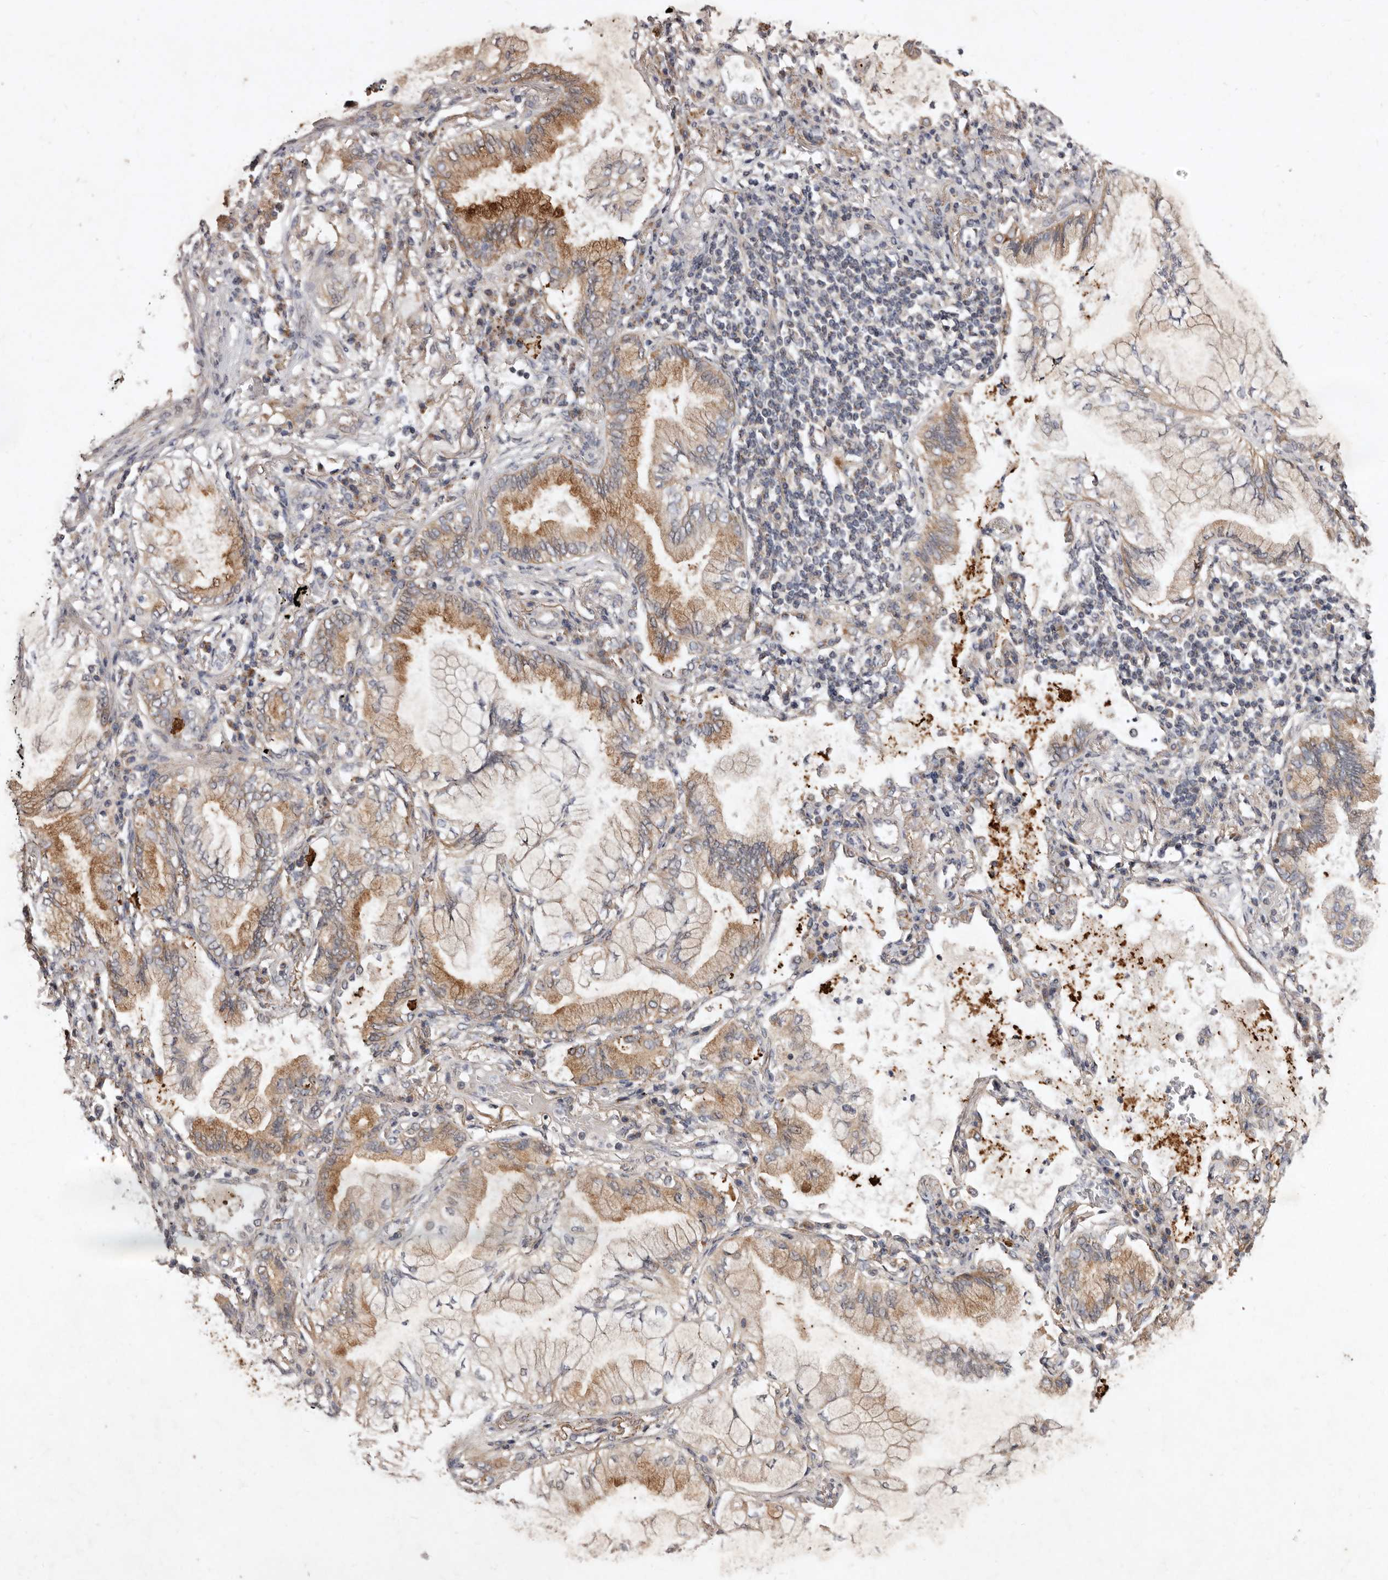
{"staining": {"intensity": "moderate", "quantity": ">75%", "location": "cytoplasmic/membranous"}, "tissue": "lung cancer", "cell_type": "Tumor cells", "image_type": "cancer", "snomed": [{"axis": "morphology", "description": "Adenocarcinoma, NOS"}, {"axis": "topography", "description": "Lung"}], "caption": "DAB (3,3'-diaminobenzidine) immunohistochemical staining of human lung adenocarcinoma displays moderate cytoplasmic/membranous protein staining in approximately >75% of tumor cells.", "gene": "FLAD1", "patient": {"sex": "female", "age": 70}}